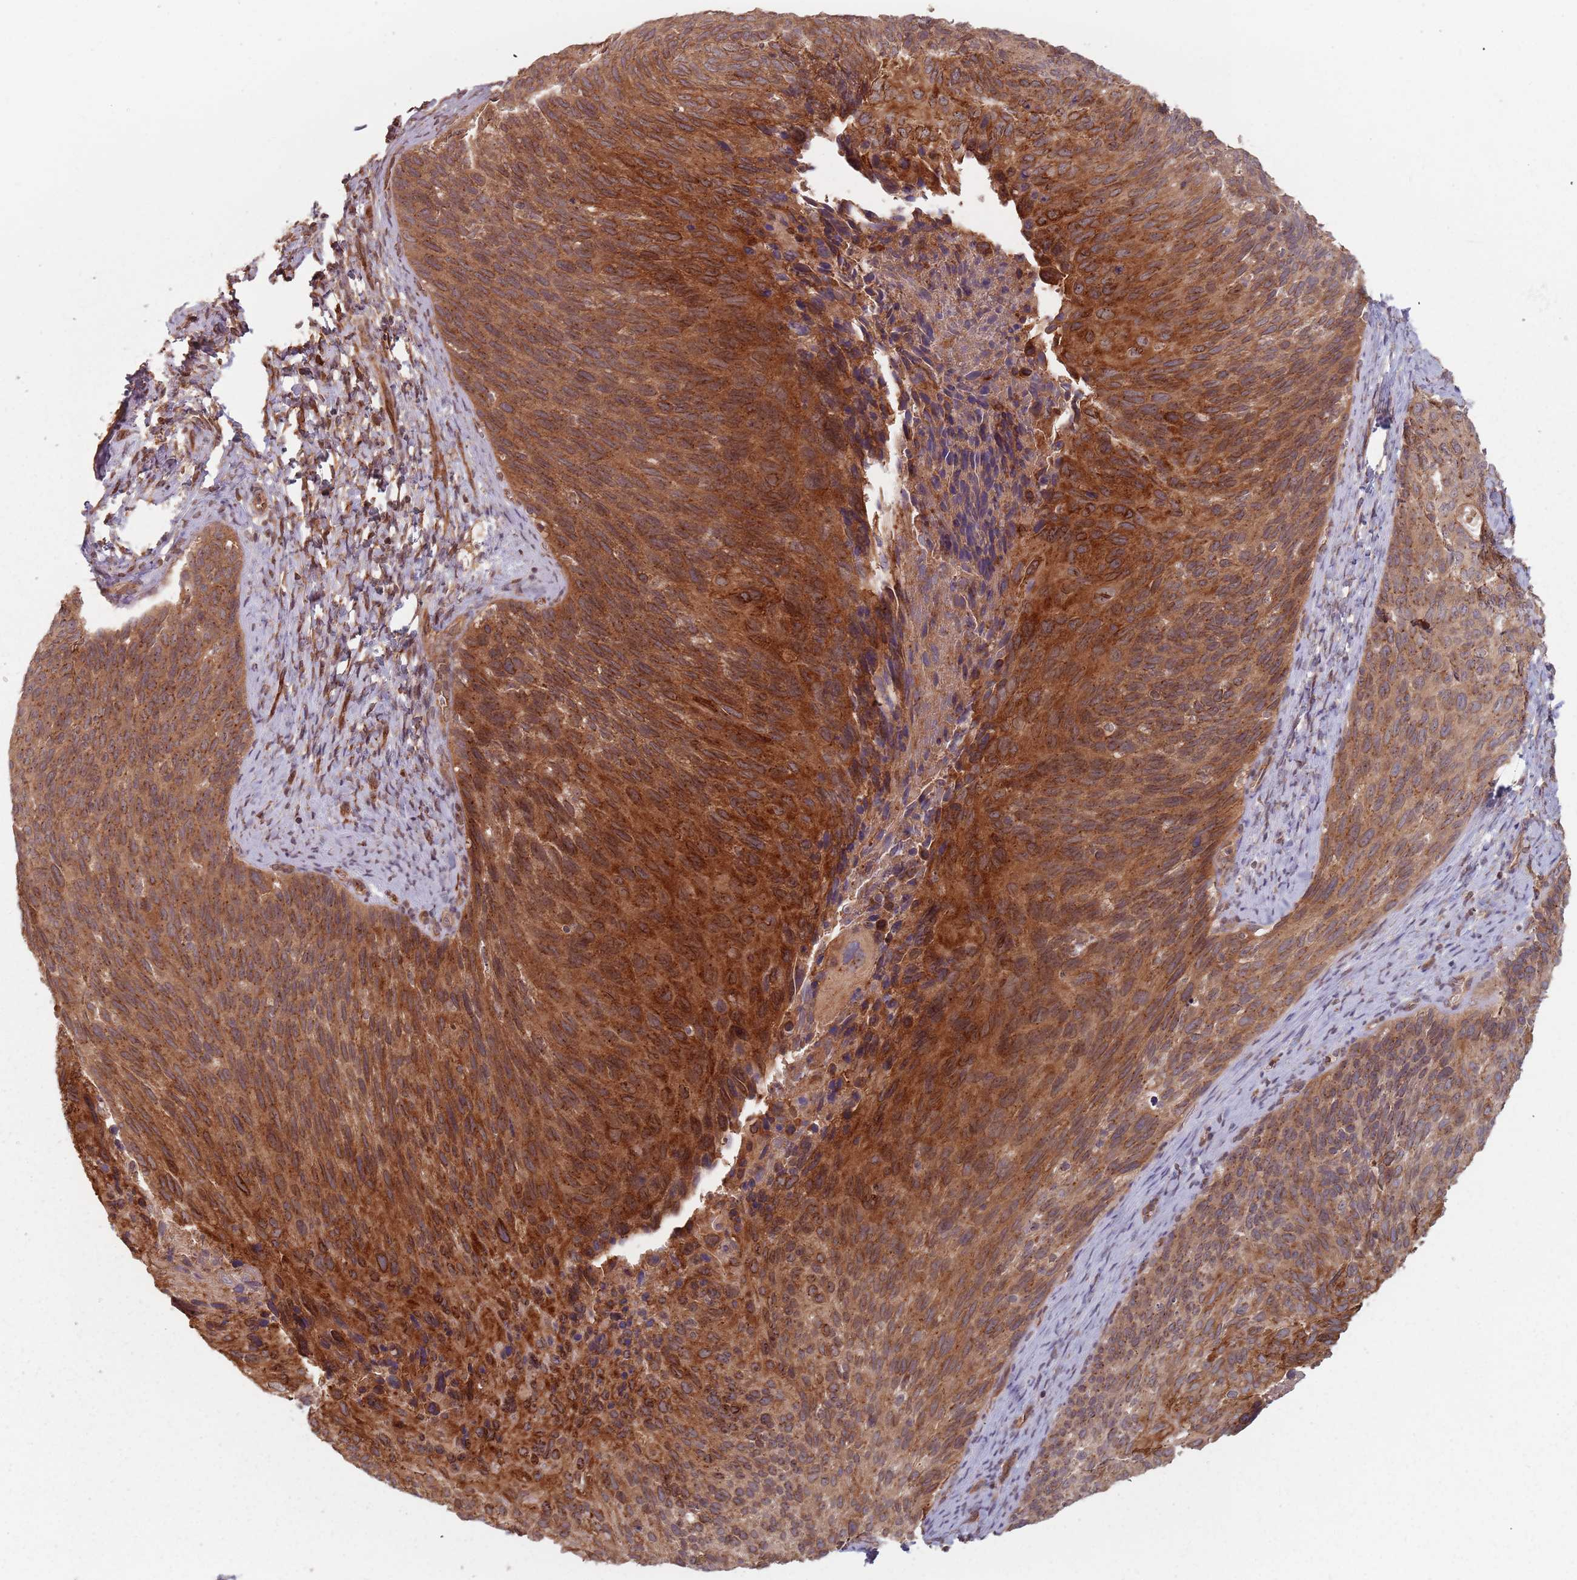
{"staining": {"intensity": "strong", "quantity": ">75%", "location": "cytoplasmic/membranous"}, "tissue": "cervical cancer", "cell_type": "Tumor cells", "image_type": "cancer", "snomed": [{"axis": "morphology", "description": "Squamous cell carcinoma, NOS"}, {"axis": "topography", "description": "Cervix"}], "caption": "High-power microscopy captured an IHC histopathology image of cervical cancer, revealing strong cytoplasmic/membranous expression in about >75% of tumor cells.", "gene": "C3orf14", "patient": {"sex": "female", "age": 80}}